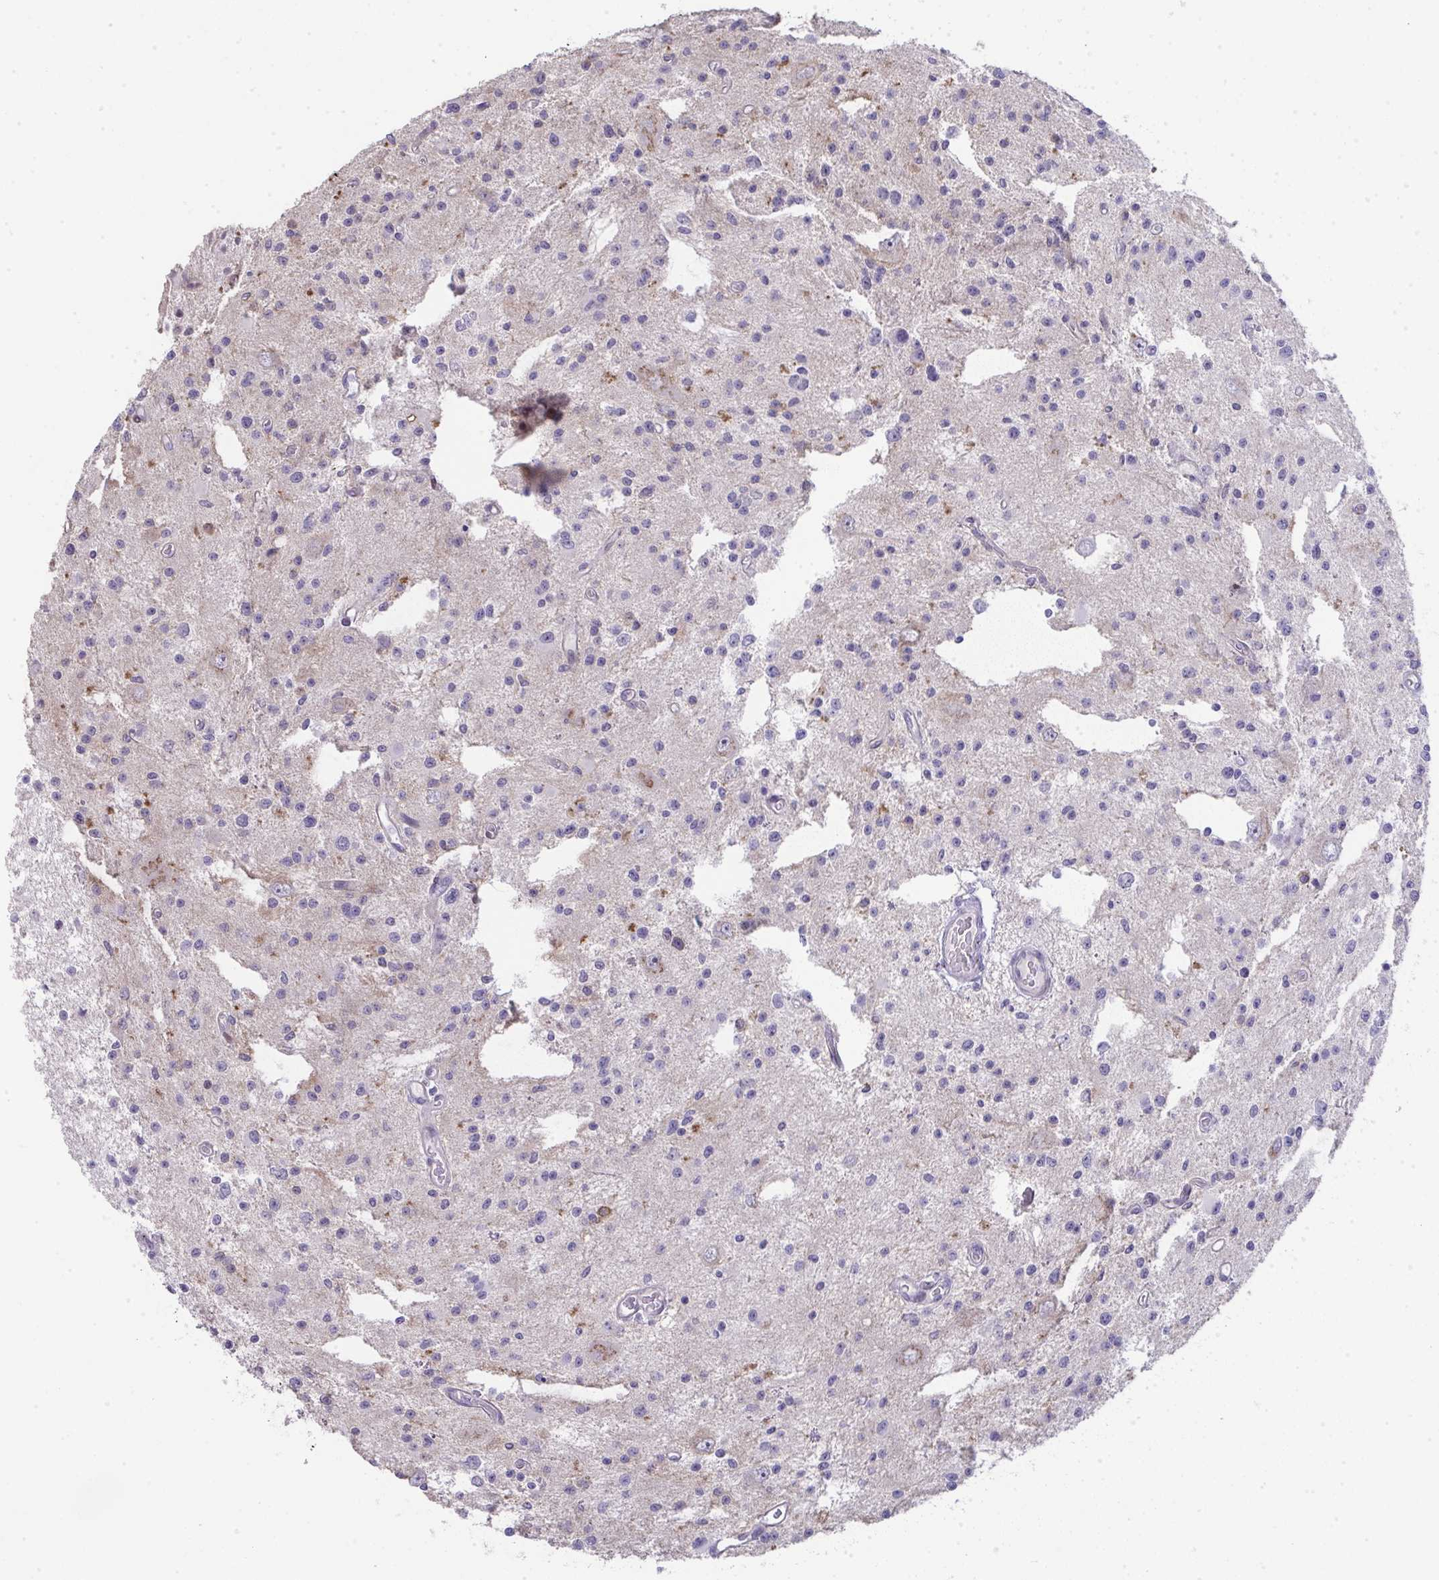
{"staining": {"intensity": "negative", "quantity": "none", "location": "none"}, "tissue": "glioma", "cell_type": "Tumor cells", "image_type": "cancer", "snomed": [{"axis": "morphology", "description": "Glioma, malignant, Low grade"}, {"axis": "topography", "description": "Brain"}], "caption": "High magnification brightfield microscopy of low-grade glioma (malignant) stained with DAB (3,3'-diaminobenzidine) (brown) and counterstained with hematoxylin (blue): tumor cells show no significant positivity.", "gene": "GALNT16", "patient": {"sex": "male", "age": 43}}